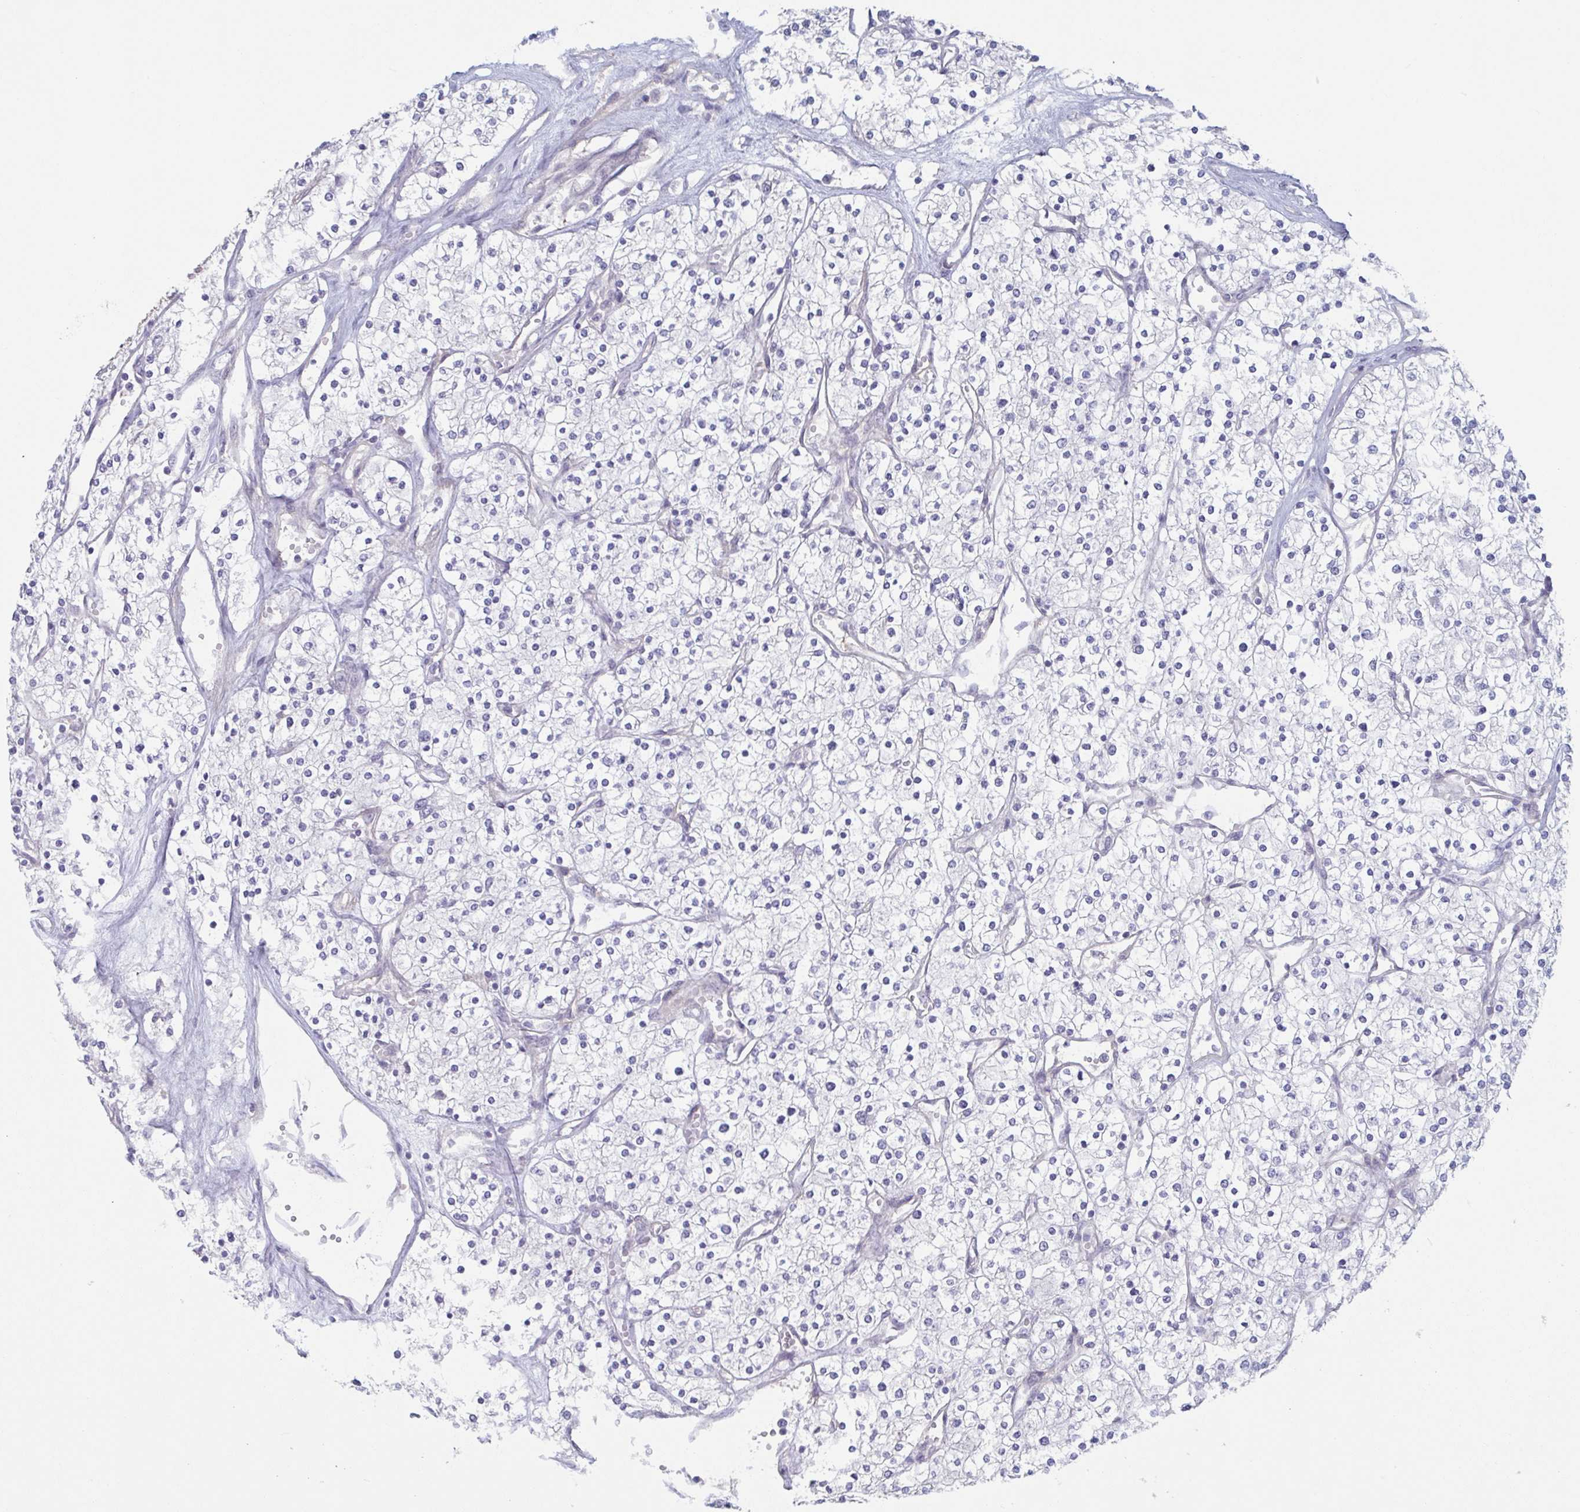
{"staining": {"intensity": "negative", "quantity": "none", "location": "none"}, "tissue": "renal cancer", "cell_type": "Tumor cells", "image_type": "cancer", "snomed": [{"axis": "morphology", "description": "Adenocarcinoma, NOS"}, {"axis": "topography", "description": "Kidney"}], "caption": "Tumor cells show no significant protein expression in adenocarcinoma (renal).", "gene": "STK26", "patient": {"sex": "male", "age": 80}}